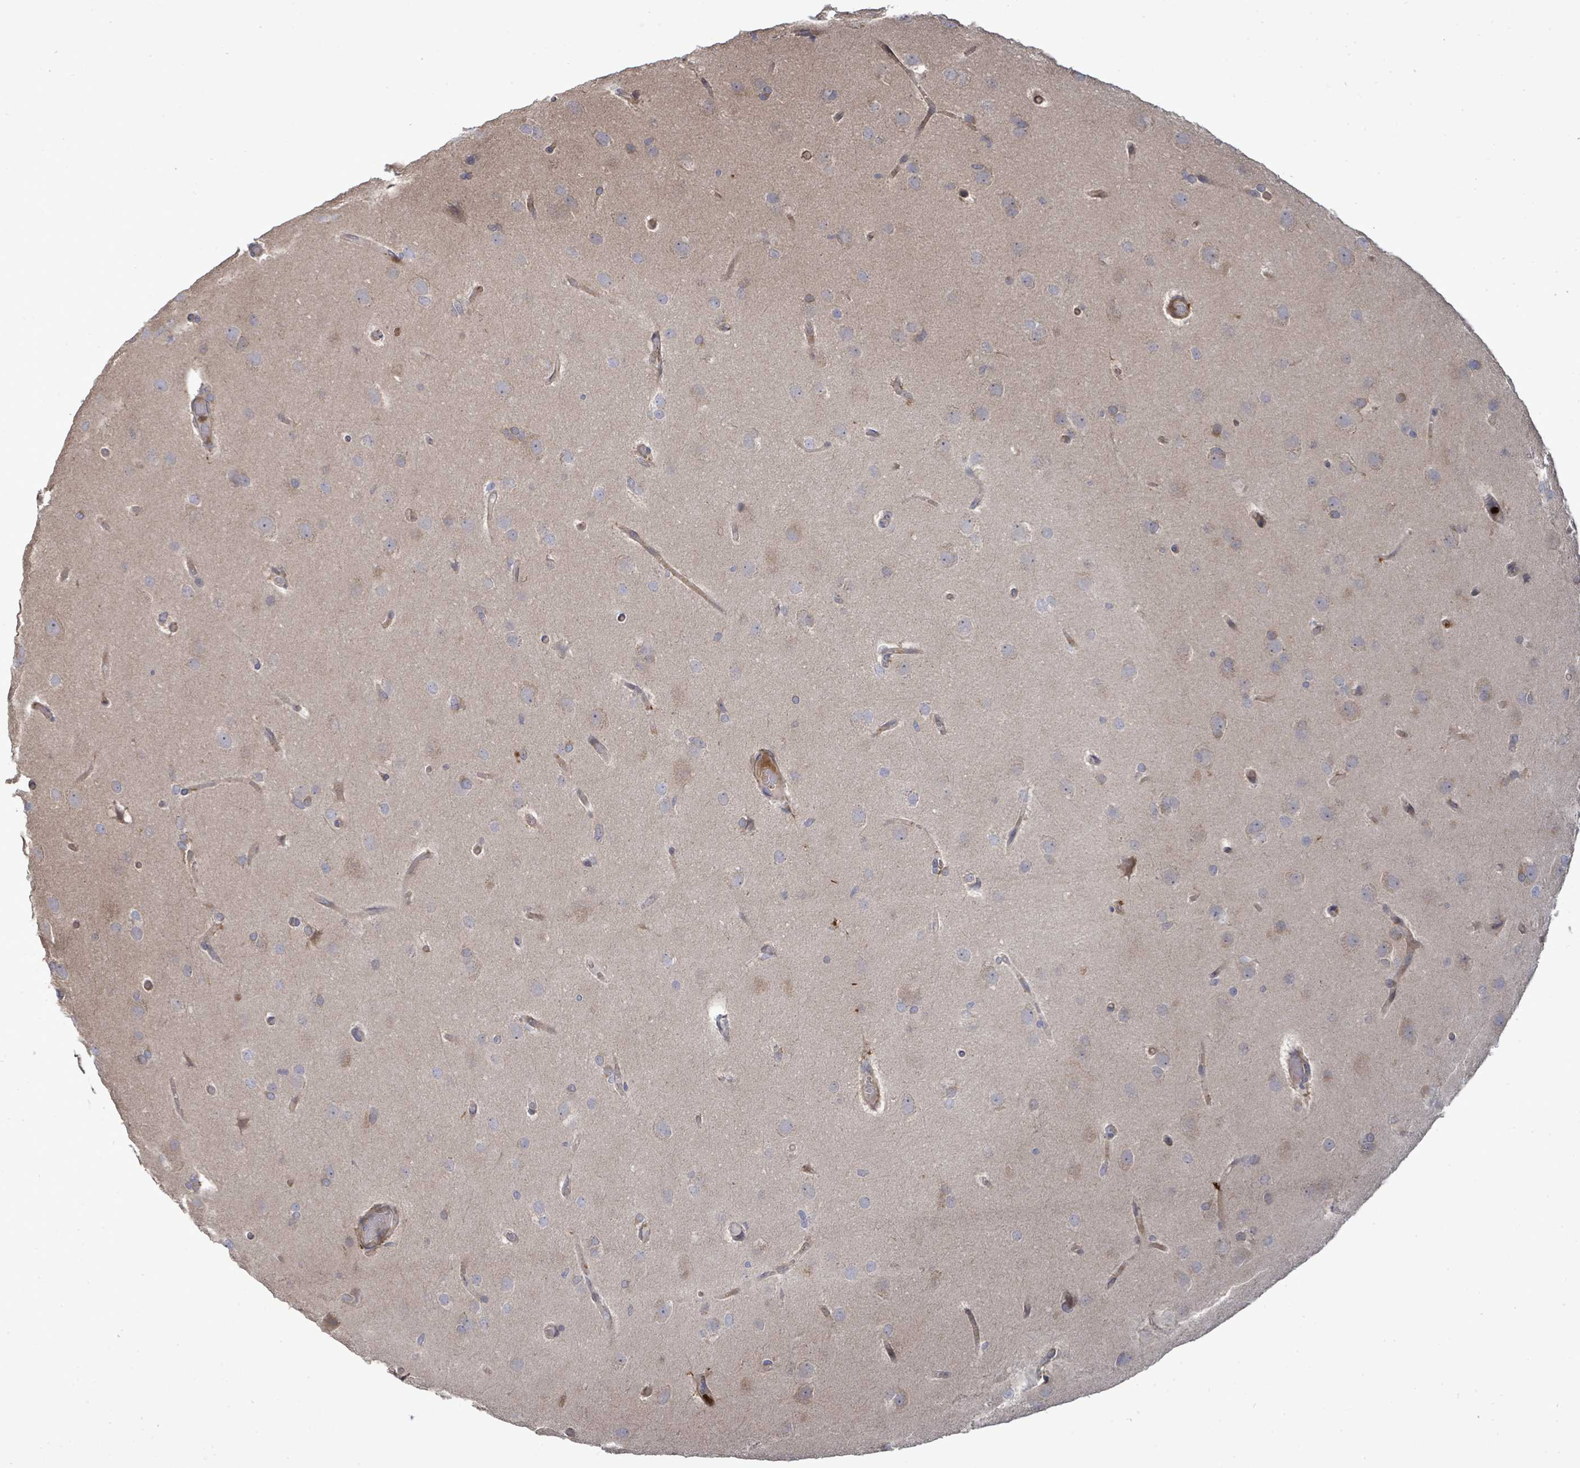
{"staining": {"intensity": "negative", "quantity": "none", "location": "none"}, "tissue": "glioma", "cell_type": "Tumor cells", "image_type": "cancer", "snomed": [{"axis": "morphology", "description": "Glioma, malignant, High grade"}, {"axis": "topography", "description": "Brain"}], "caption": "Glioma stained for a protein using immunohistochemistry shows no expression tumor cells.", "gene": "SAR1A", "patient": {"sex": "female", "age": 50}}